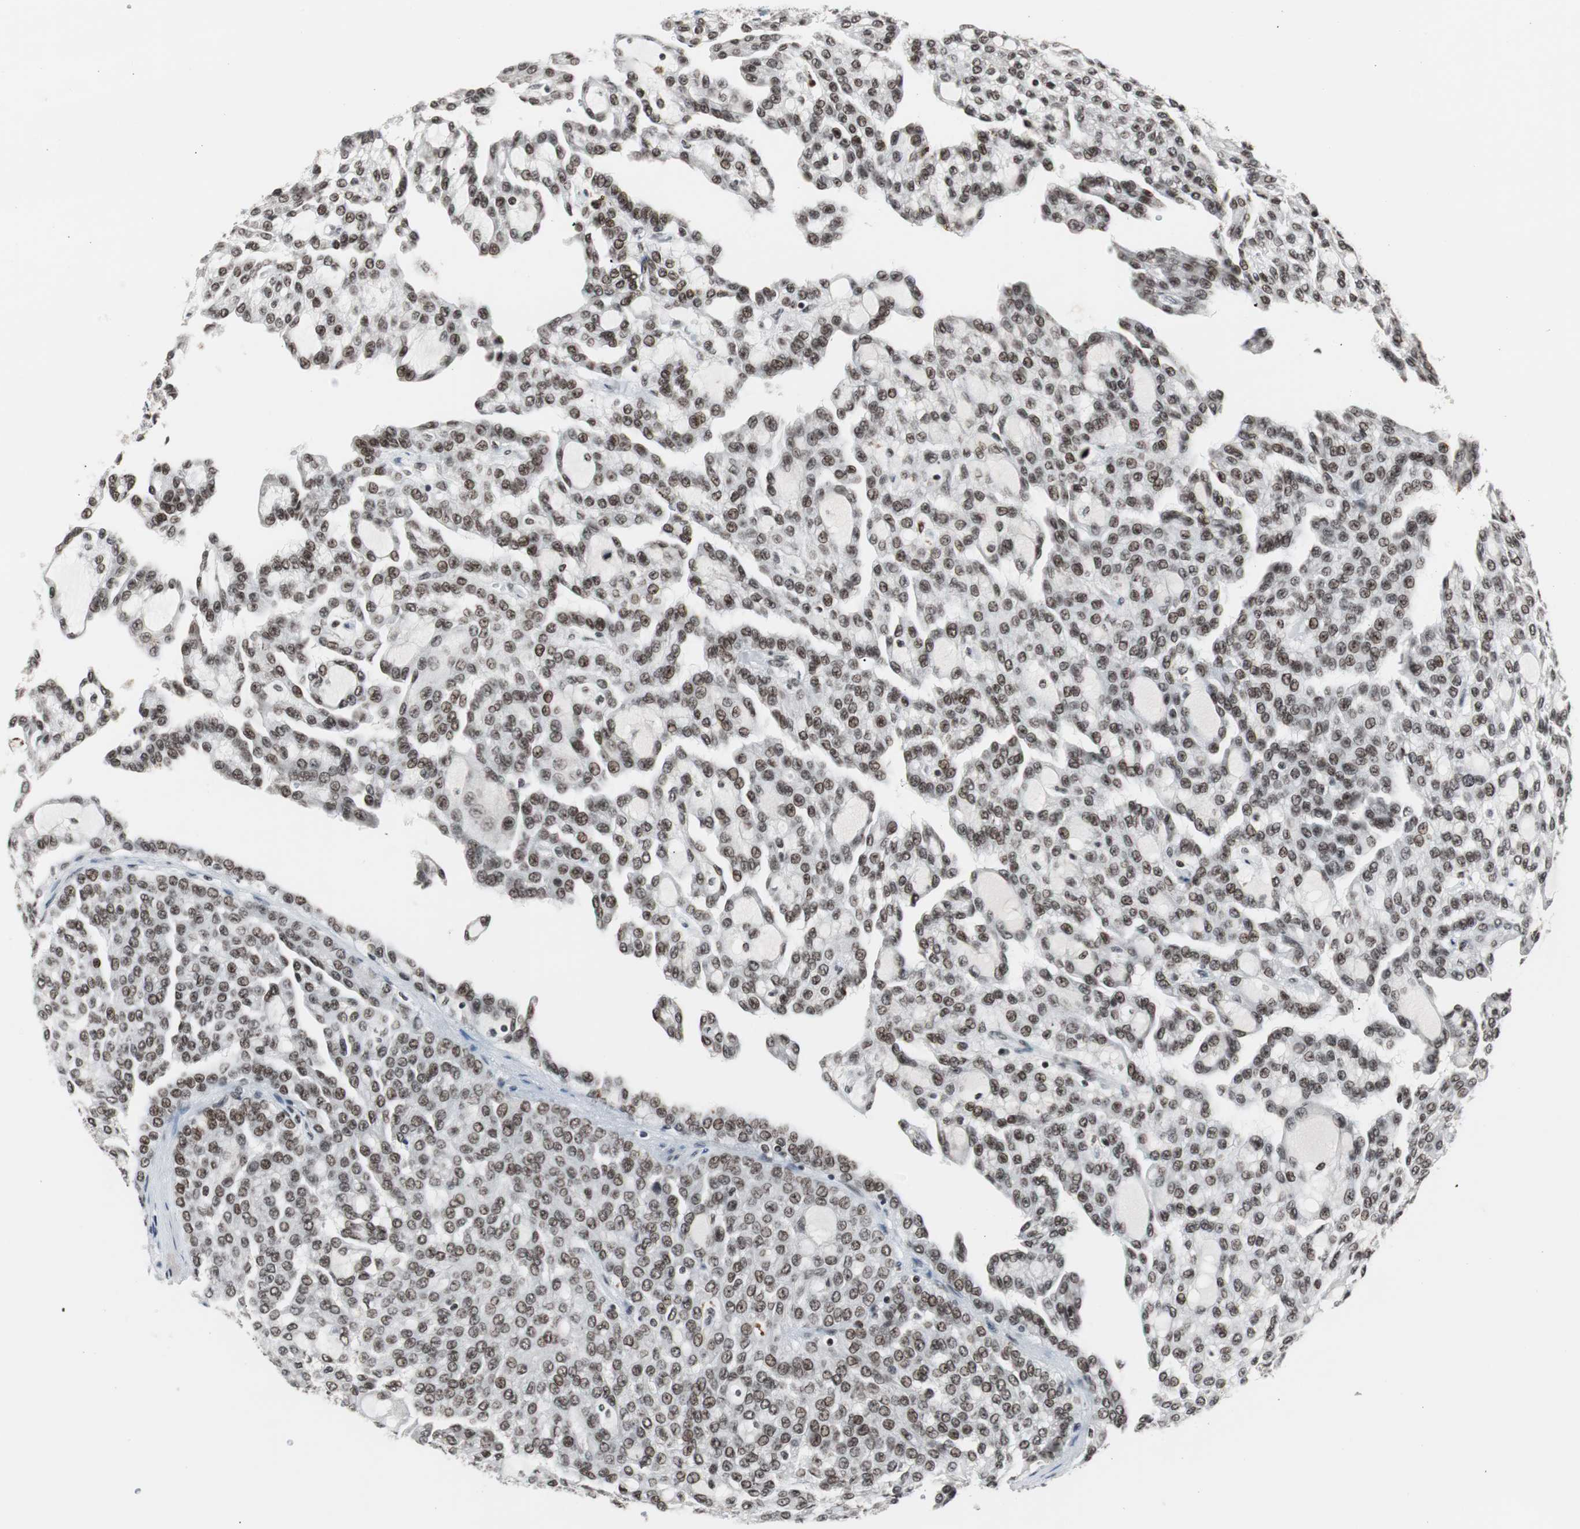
{"staining": {"intensity": "moderate", "quantity": ">75%", "location": "nuclear"}, "tissue": "renal cancer", "cell_type": "Tumor cells", "image_type": "cancer", "snomed": [{"axis": "morphology", "description": "Adenocarcinoma, NOS"}, {"axis": "topography", "description": "Kidney"}], "caption": "Immunohistochemical staining of renal adenocarcinoma displays medium levels of moderate nuclear protein positivity in about >75% of tumor cells.", "gene": "XRCC1", "patient": {"sex": "male", "age": 63}}